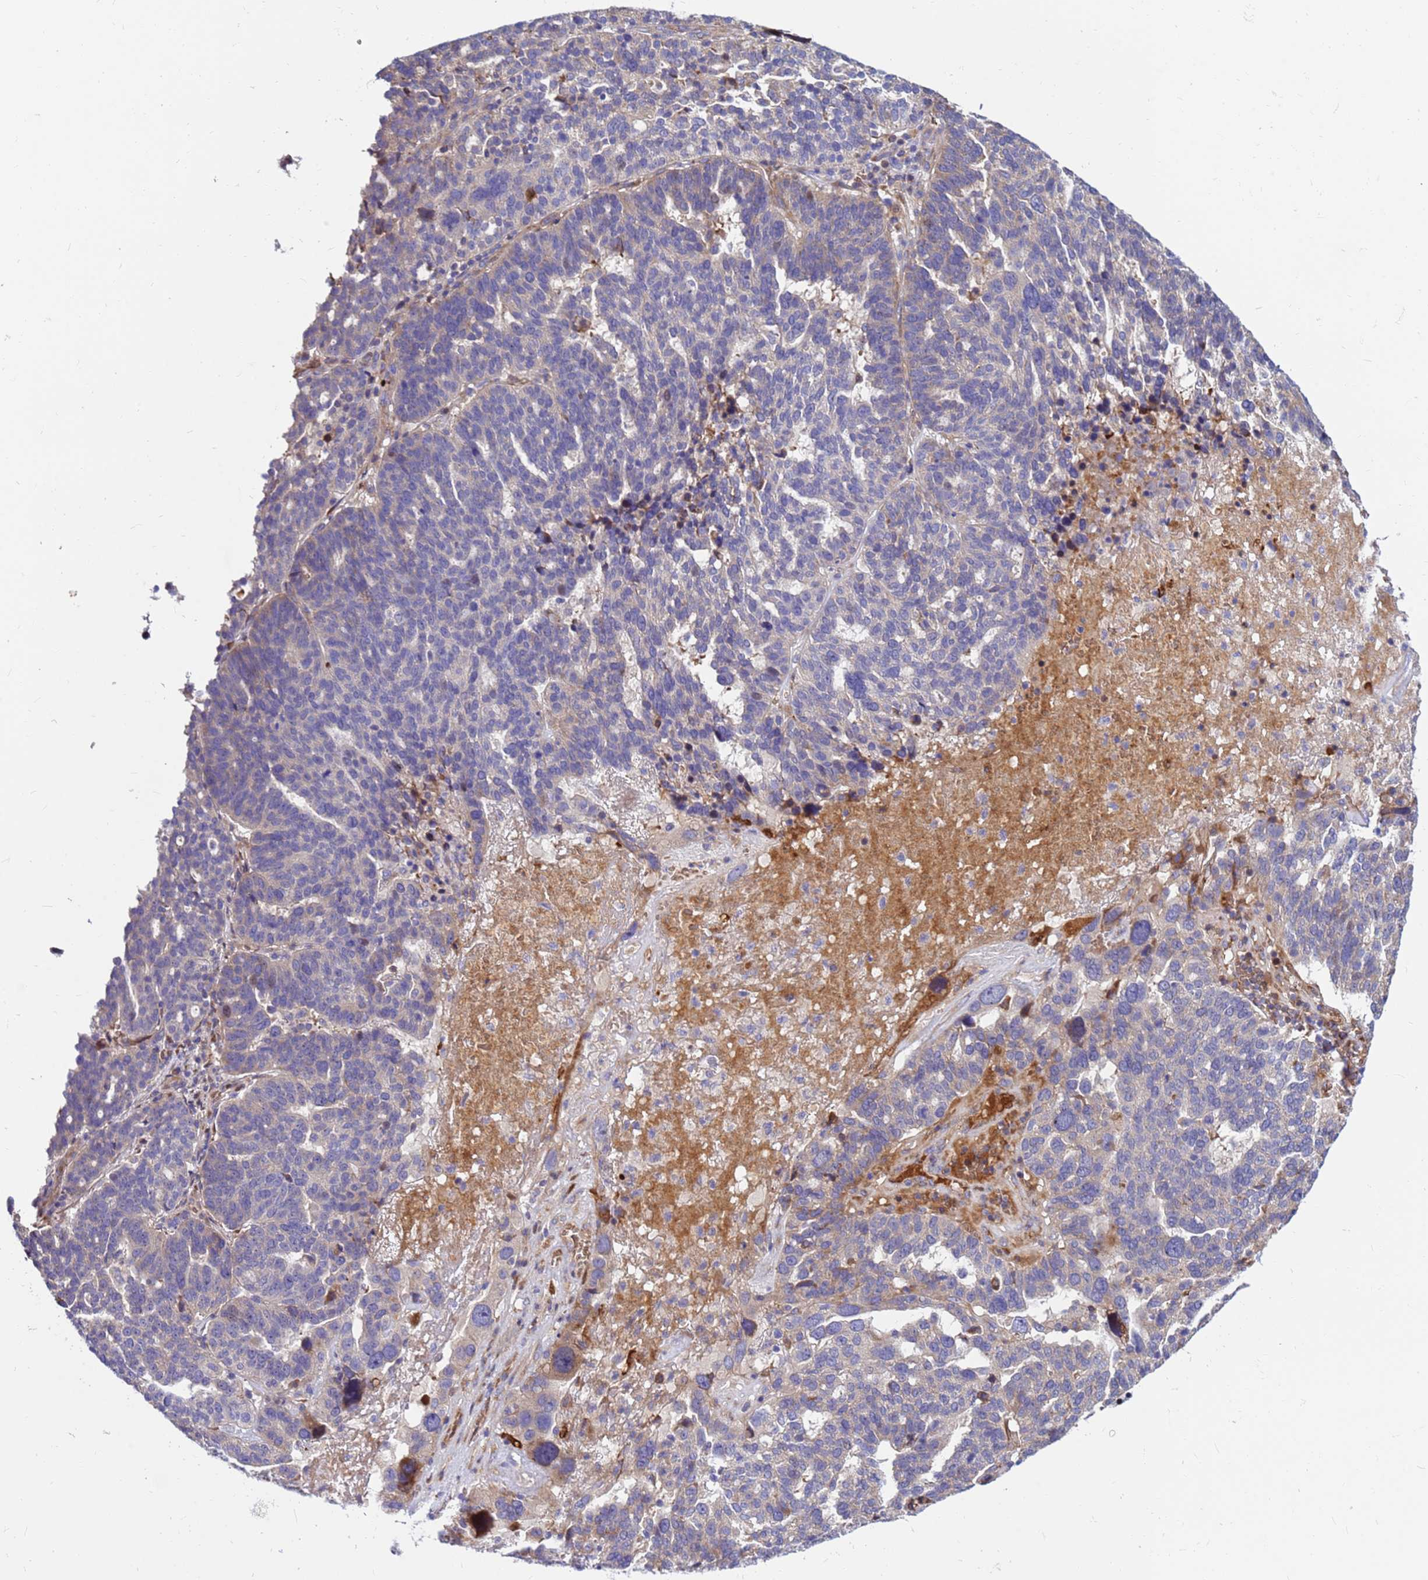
{"staining": {"intensity": "moderate", "quantity": "<25%", "location": "cytoplasmic/membranous"}, "tissue": "ovarian cancer", "cell_type": "Tumor cells", "image_type": "cancer", "snomed": [{"axis": "morphology", "description": "Cystadenocarcinoma, serous, NOS"}, {"axis": "topography", "description": "Ovary"}], "caption": "Ovarian cancer (serous cystadenocarcinoma) was stained to show a protein in brown. There is low levels of moderate cytoplasmic/membranous expression in approximately <25% of tumor cells.", "gene": "ZNF669", "patient": {"sex": "female", "age": 59}}